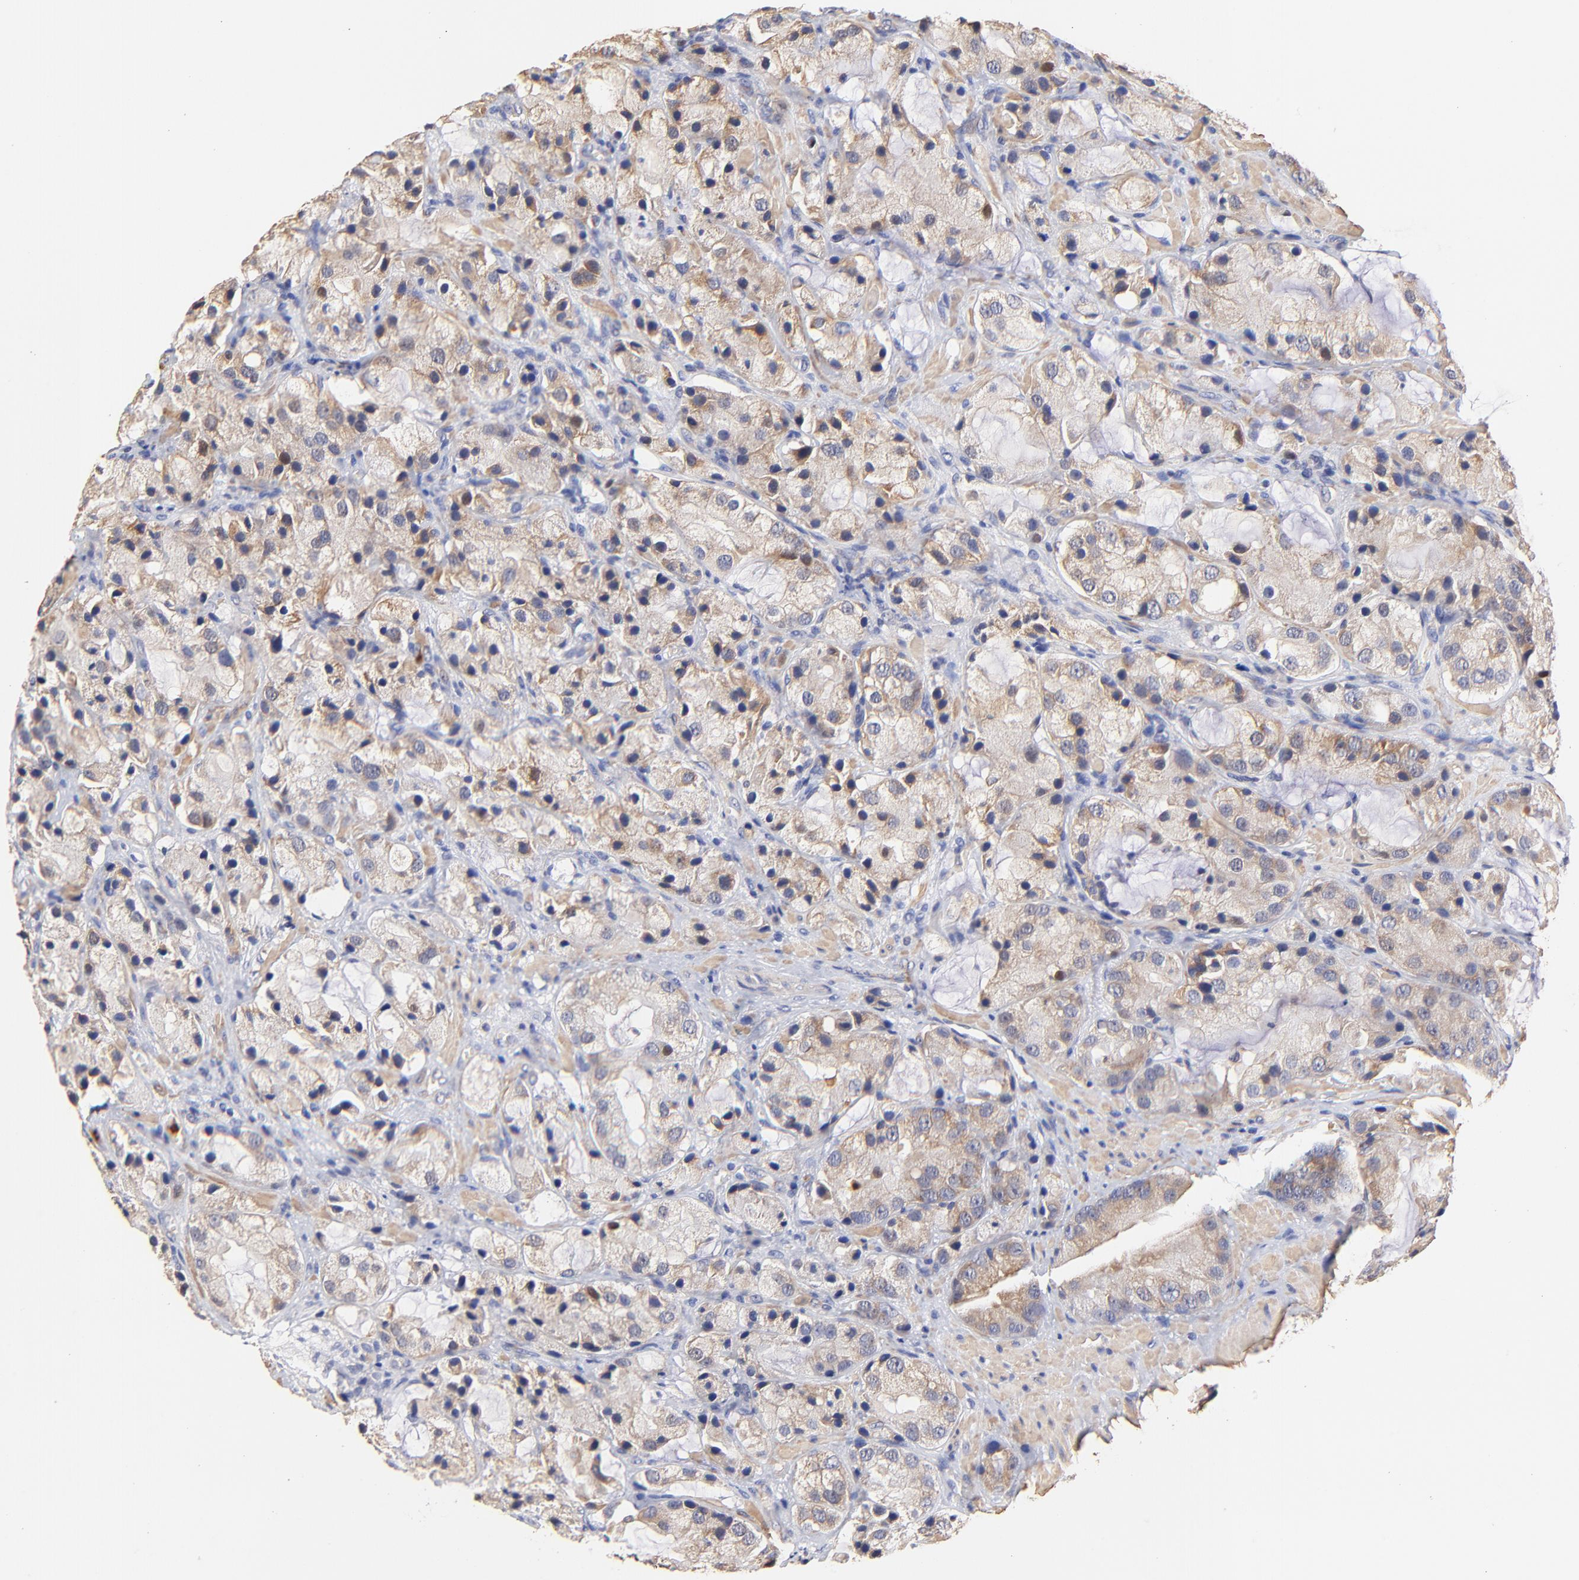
{"staining": {"intensity": "weak", "quantity": "25%-75%", "location": "cytoplasmic/membranous"}, "tissue": "prostate cancer", "cell_type": "Tumor cells", "image_type": "cancer", "snomed": [{"axis": "morphology", "description": "Adenocarcinoma, High grade"}, {"axis": "topography", "description": "Prostate"}], "caption": "Prostate cancer stained for a protein displays weak cytoplasmic/membranous positivity in tumor cells. (IHC, brightfield microscopy, high magnification).", "gene": "BBOF1", "patient": {"sex": "male", "age": 70}}